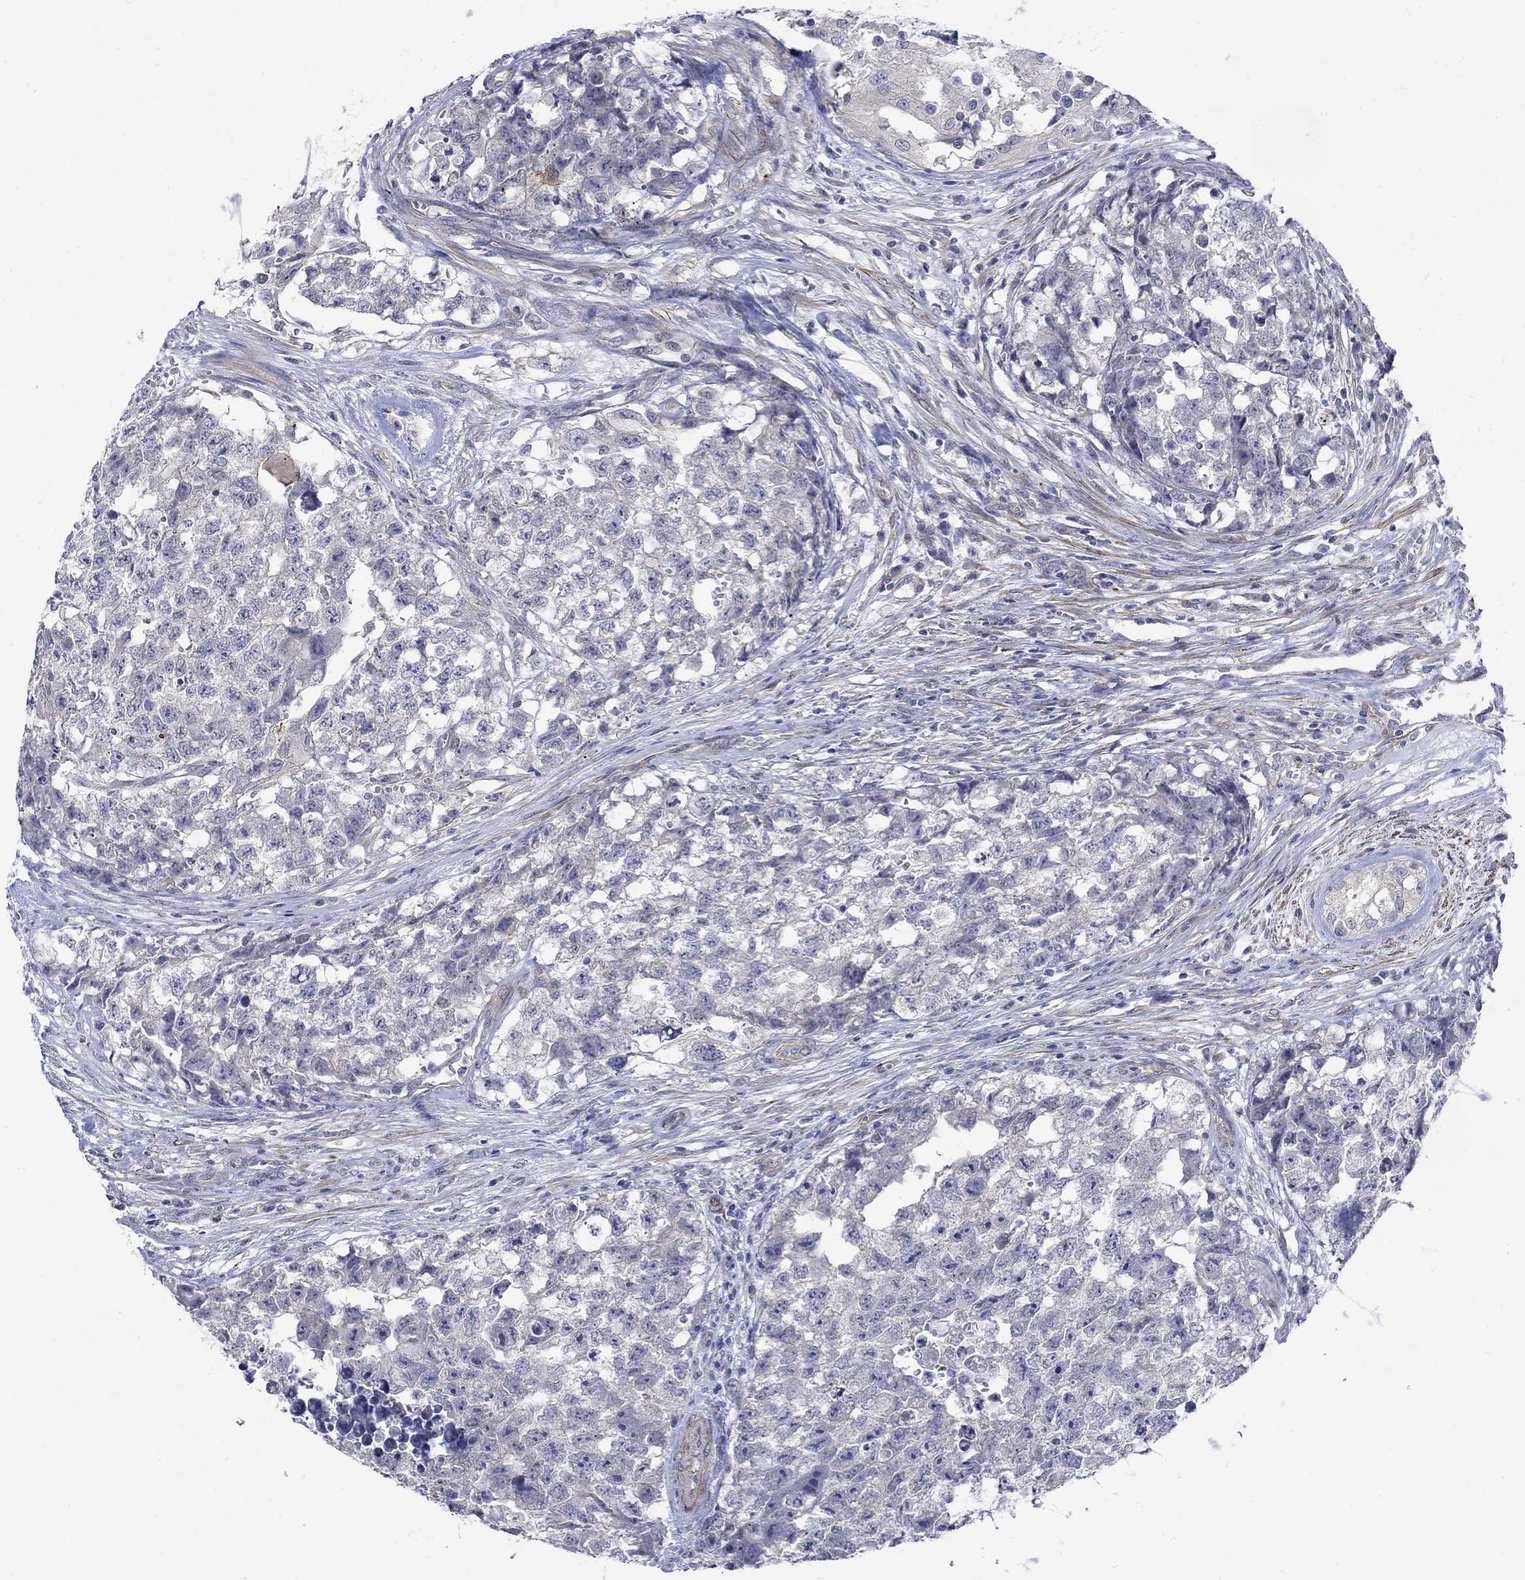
{"staining": {"intensity": "negative", "quantity": "none", "location": "none"}, "tissue": "testis cancer", "cell_type": "Tumor cells", "image_type": "cancer", "snomed": [{"axis": "morphology", "description": "Seminoma, NOS"}, {"axis": "morphology", "description": "Carcinoma, Embryonal, NOS"}, {"axis": "topography", "description": "Testis"}], "caption": "Immunohistochemical staining of human testis embryonal carcinoma shows no significant expression in tumor cells. (DAB immunohistochemistry (IHC) with hematoxylin counter stain).", "gene": "SCN7A", "patient": {"sex": "male", "age": 22}}